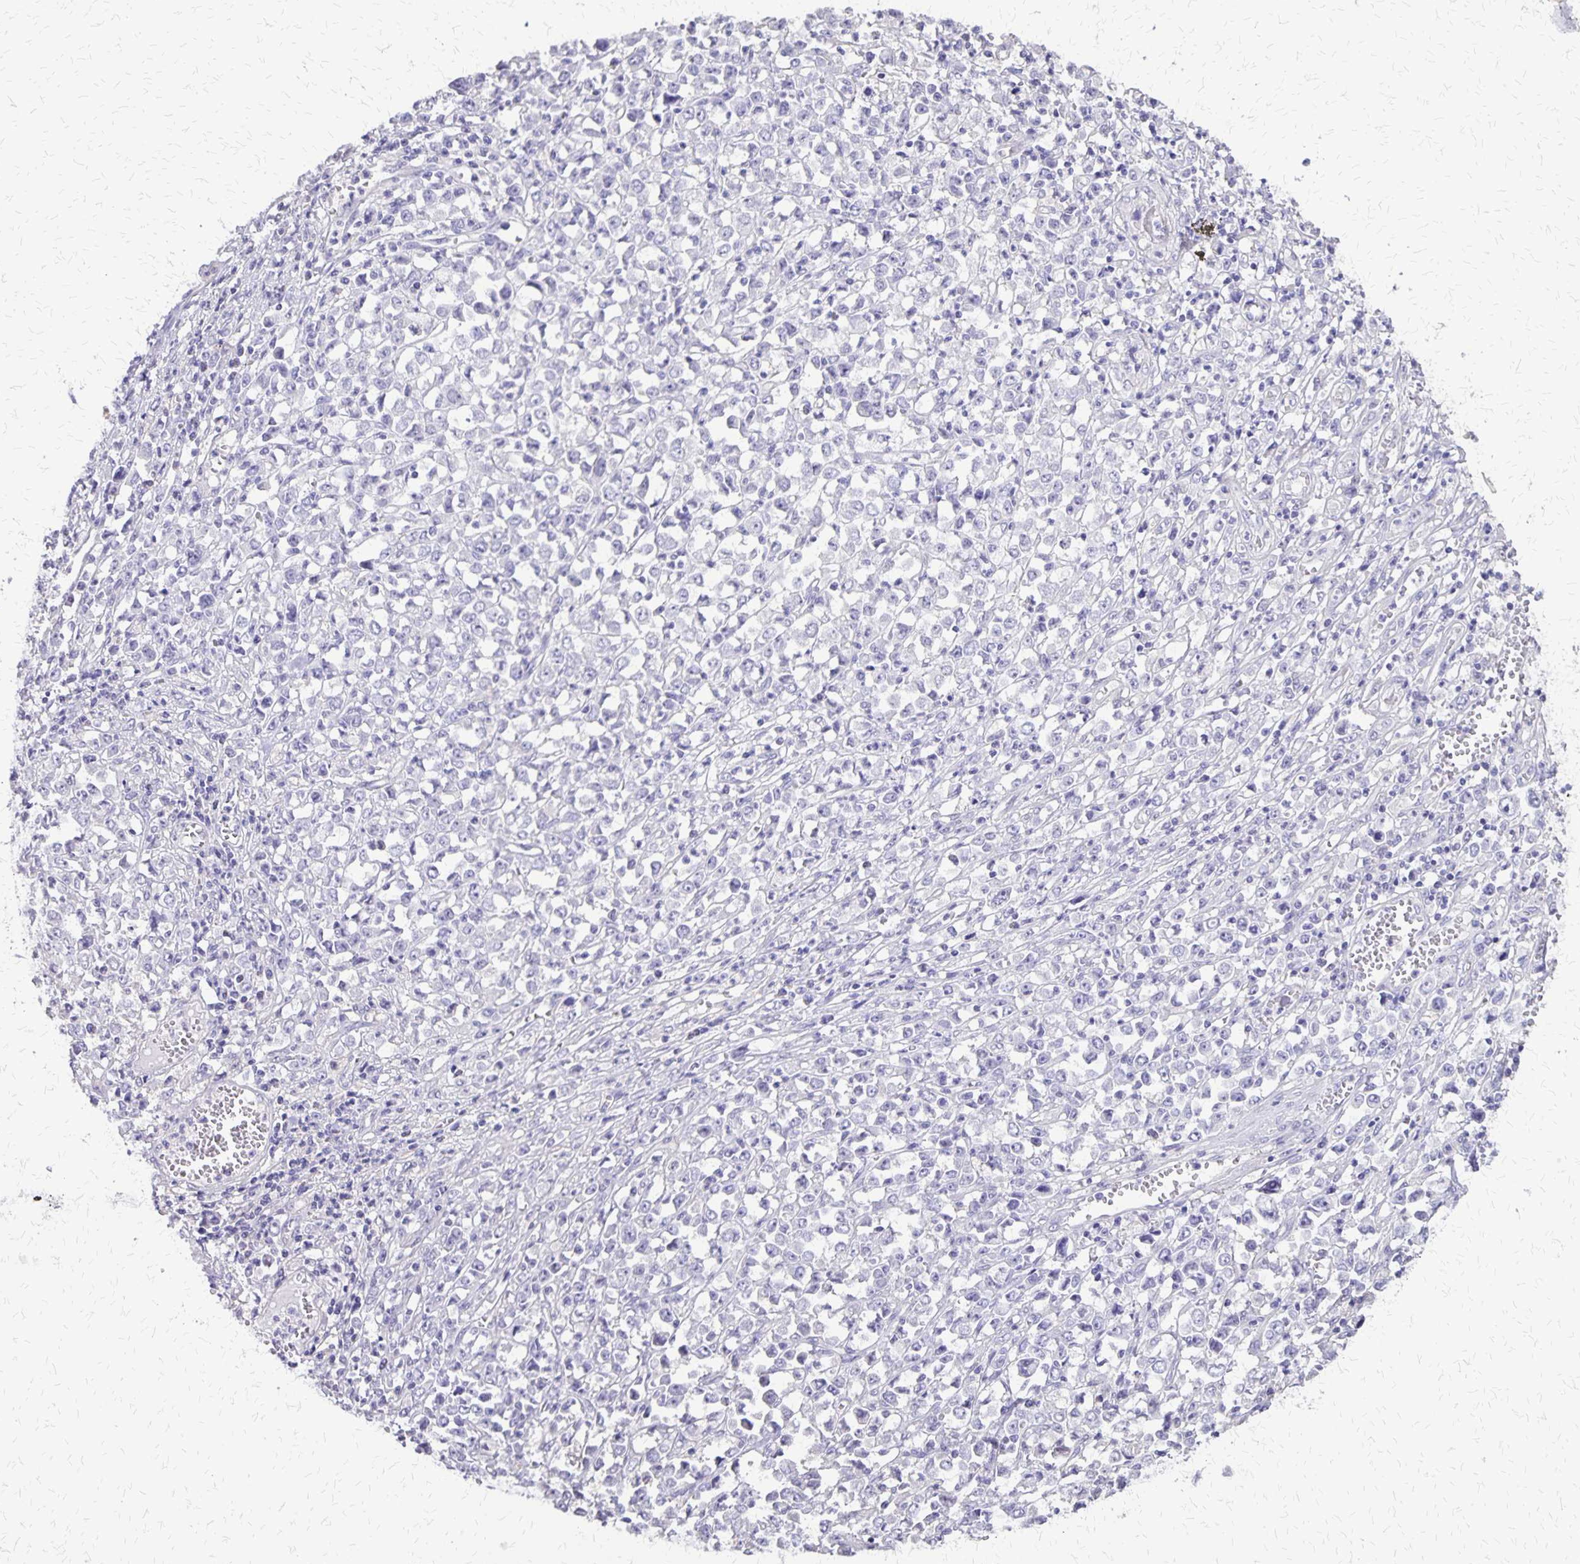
{"staining": {"intensity": "negative", "quantity": "none", "location": "none"}, "tissue": "stomach cancer", "cell_type": "Tumor cells", "image_type": "cancer", "snomed": [{"axis": "morphology", "description": "Adenocarcinoma, NOS"}, {"axis": "topography", "description": "Stomach, upper"}], "caption": "The photomicrograph reveals no significant expression in tumor cells of stomach cancer (adenocarcinoma).", "gene": "SI", "patient": {"sex": "male", "age": 70}}